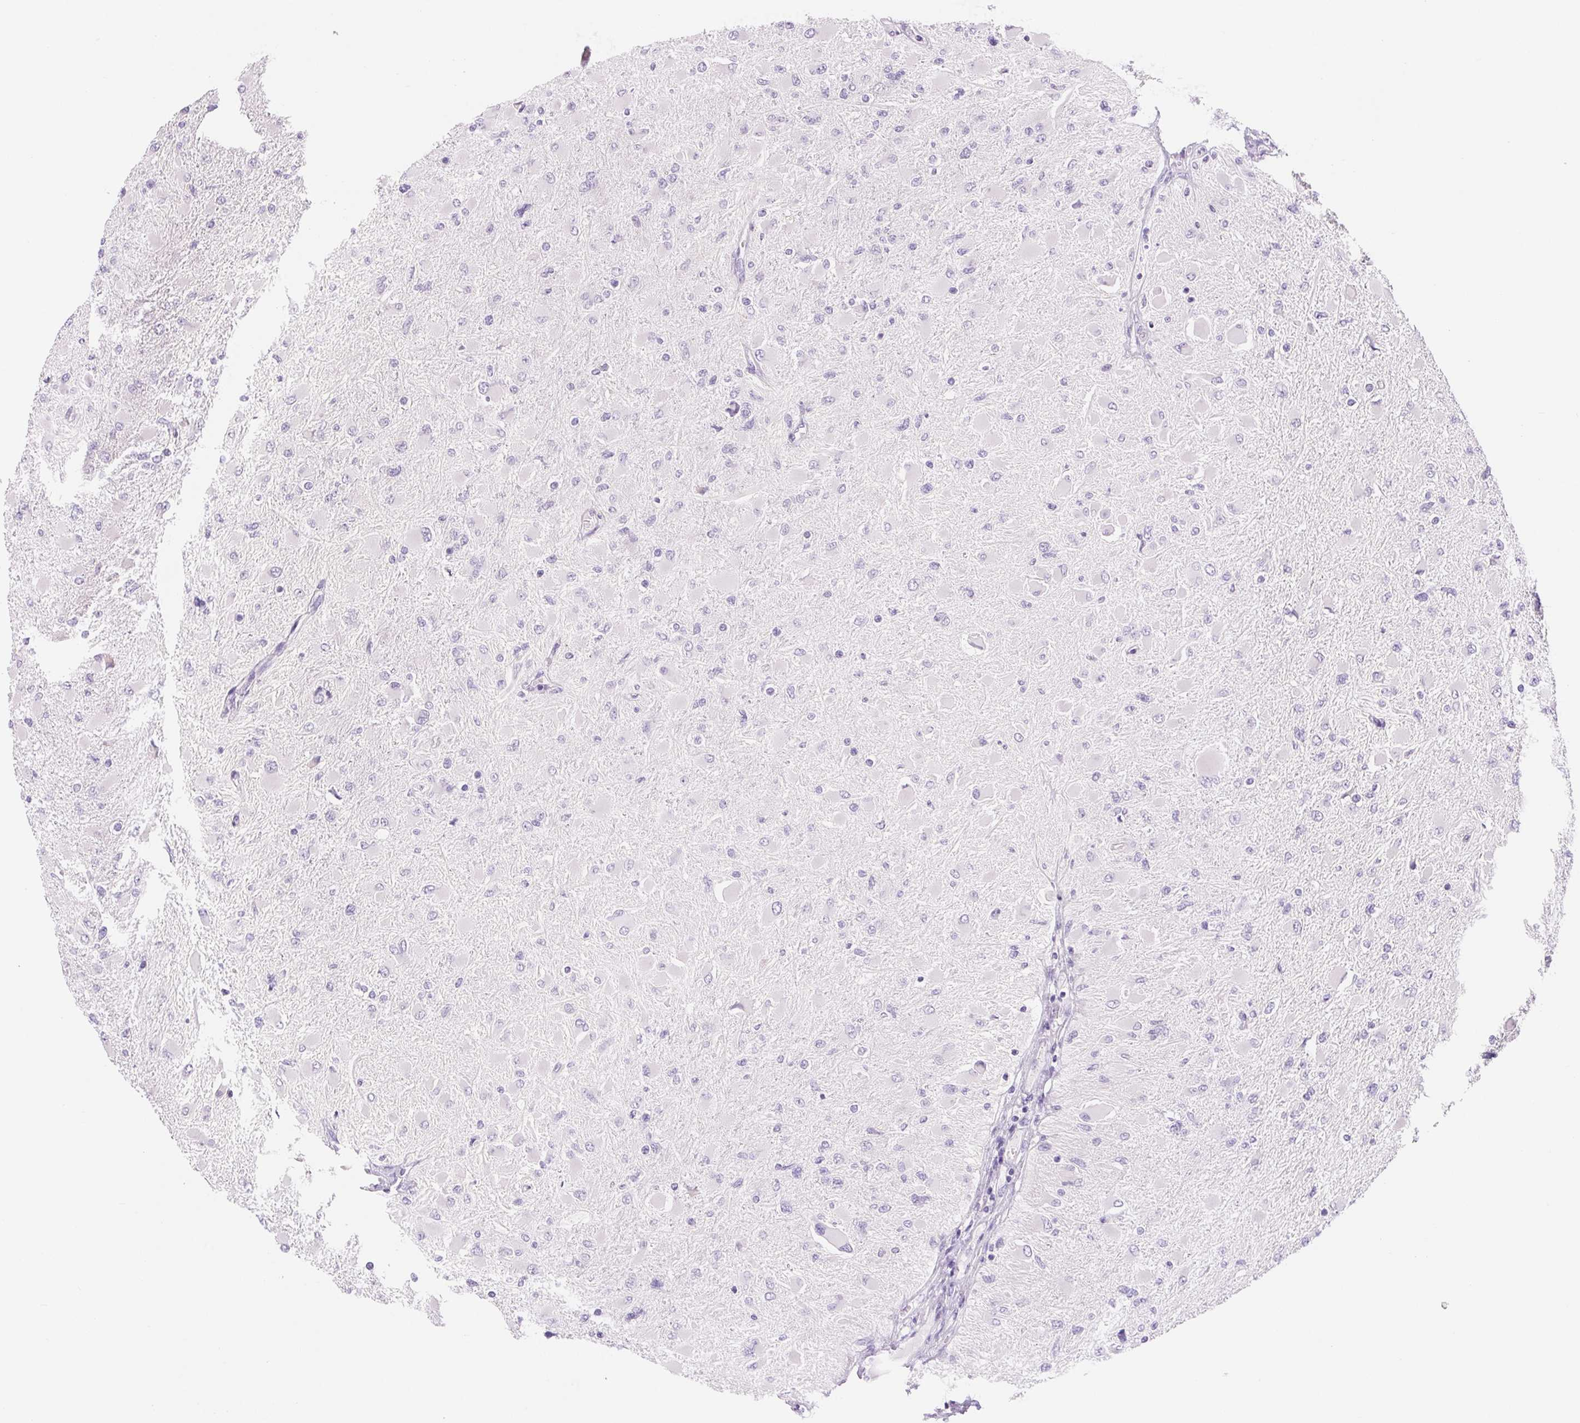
{"staining": {"intensity": "negative", "quantity": "none", "location": "none"}, "tissue": "glioma", "cell_type": "Tumor cells", "image_type": "cancer", "snomed": [{"axis": "morphology", "description": "Glioma, malignant, High grade"}, {"axis": "topography", "description": "Cerebral cortex"}], "caption": "Immunohistochemistry histopathology image of glioma stained for a protein (brown), which reveals no positivity in tumor cells.", "gene": "ASGR2", "patient": {"sex": "female", "age": 36}}